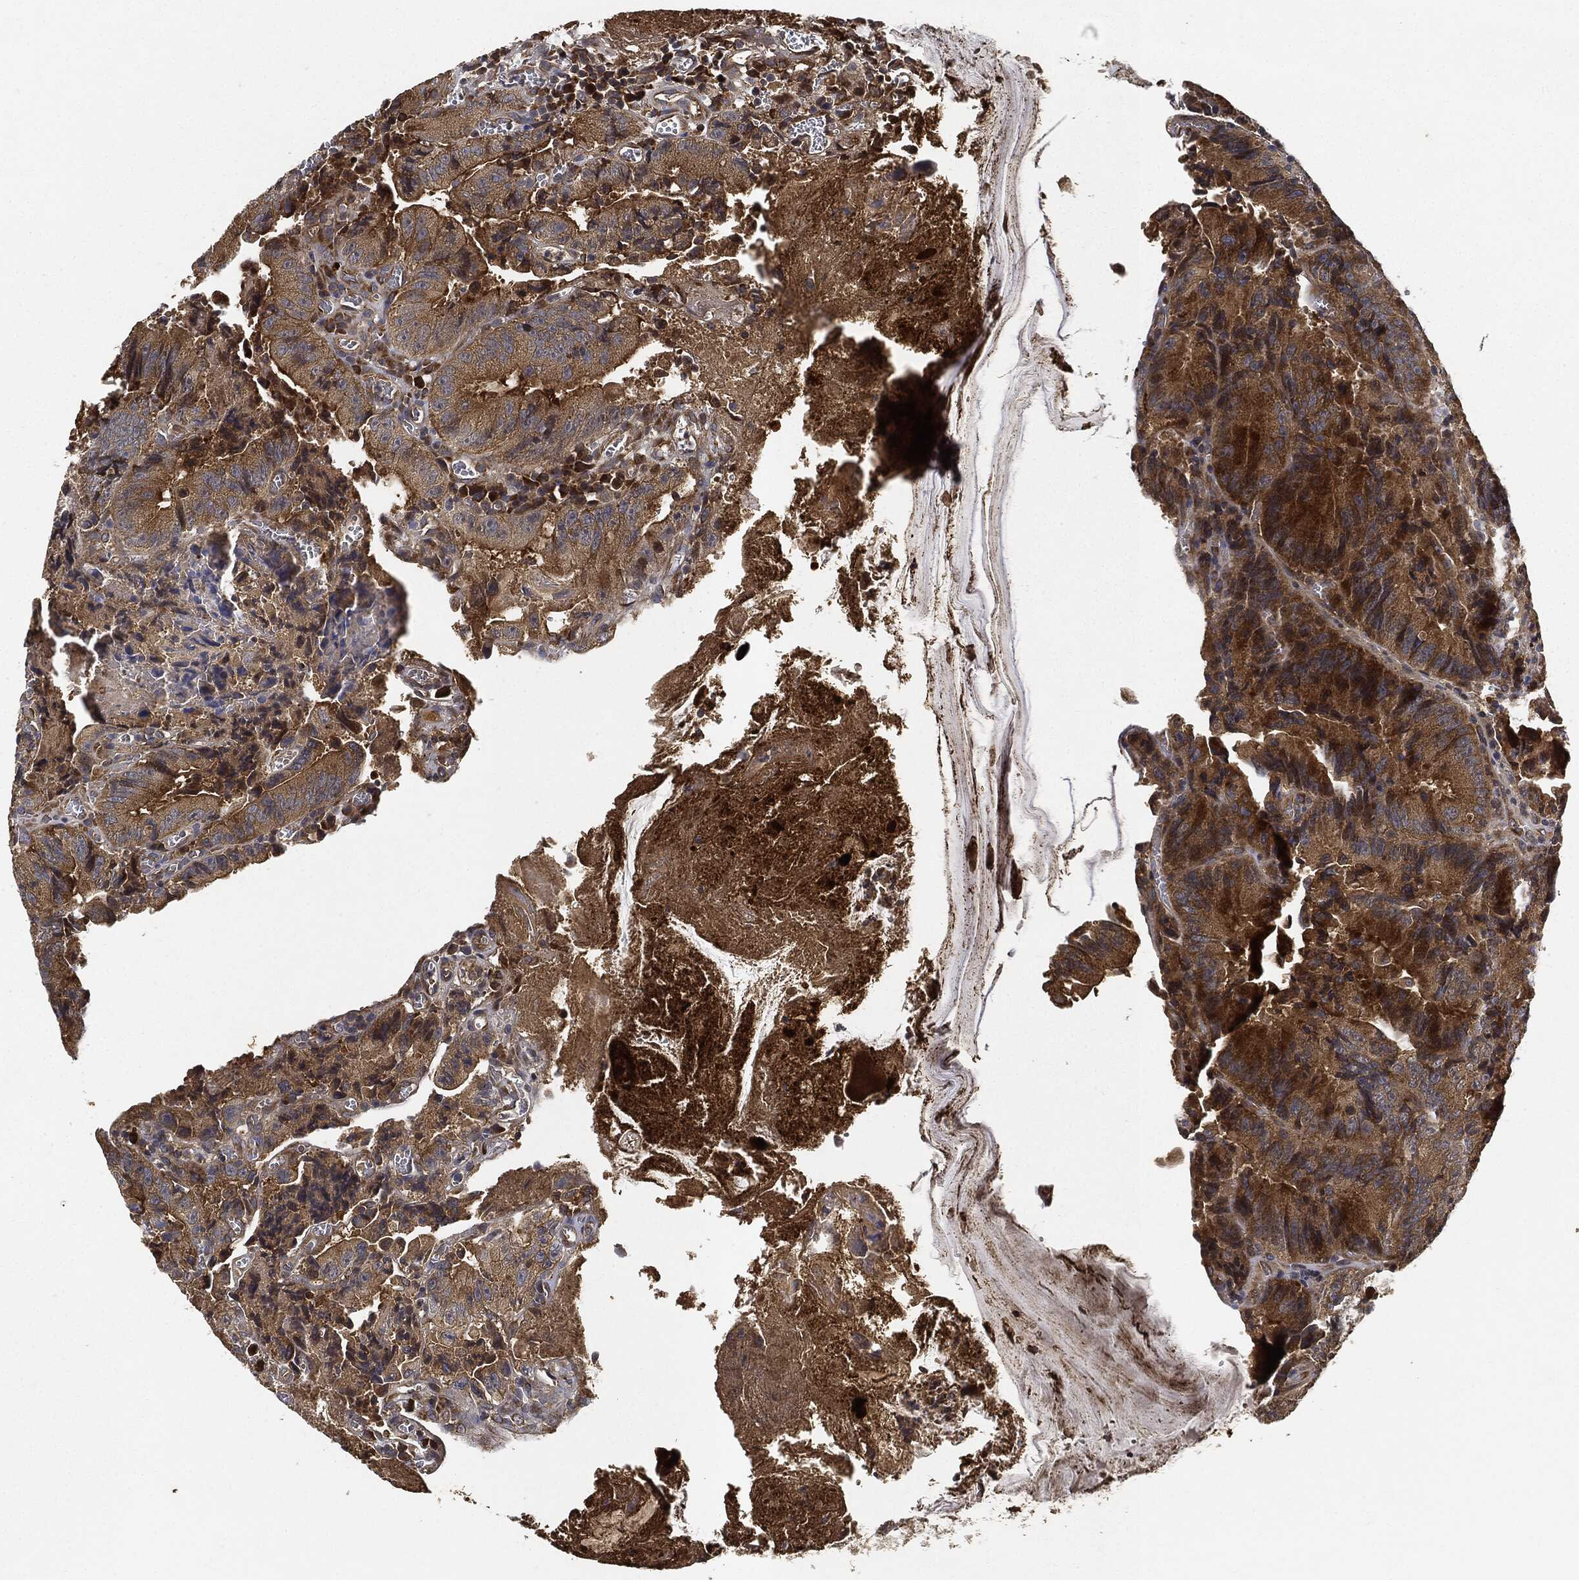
{"staining": {"intensity": "moderate", "quantity": "25%-75%", "location": "cytoplasmic/membranous"}, "tissue": "colorectal cancer", "cell_type": "Tumor cells", "image_type": "cancer", "snomed": [{"axis": "morphology", "description": "Adenocarcinoma, NOS"}, {"axis": "topography", "description": "Colon"}], "caption": "The histopathology image exhibits staining of adenocarcinoma (colorectal), revealing moderate cytoplasmic/membranous protein expression (brown color) within tumor cells.", "gene": "MLST8", "patient": {"sex": "female", "age": 86}}